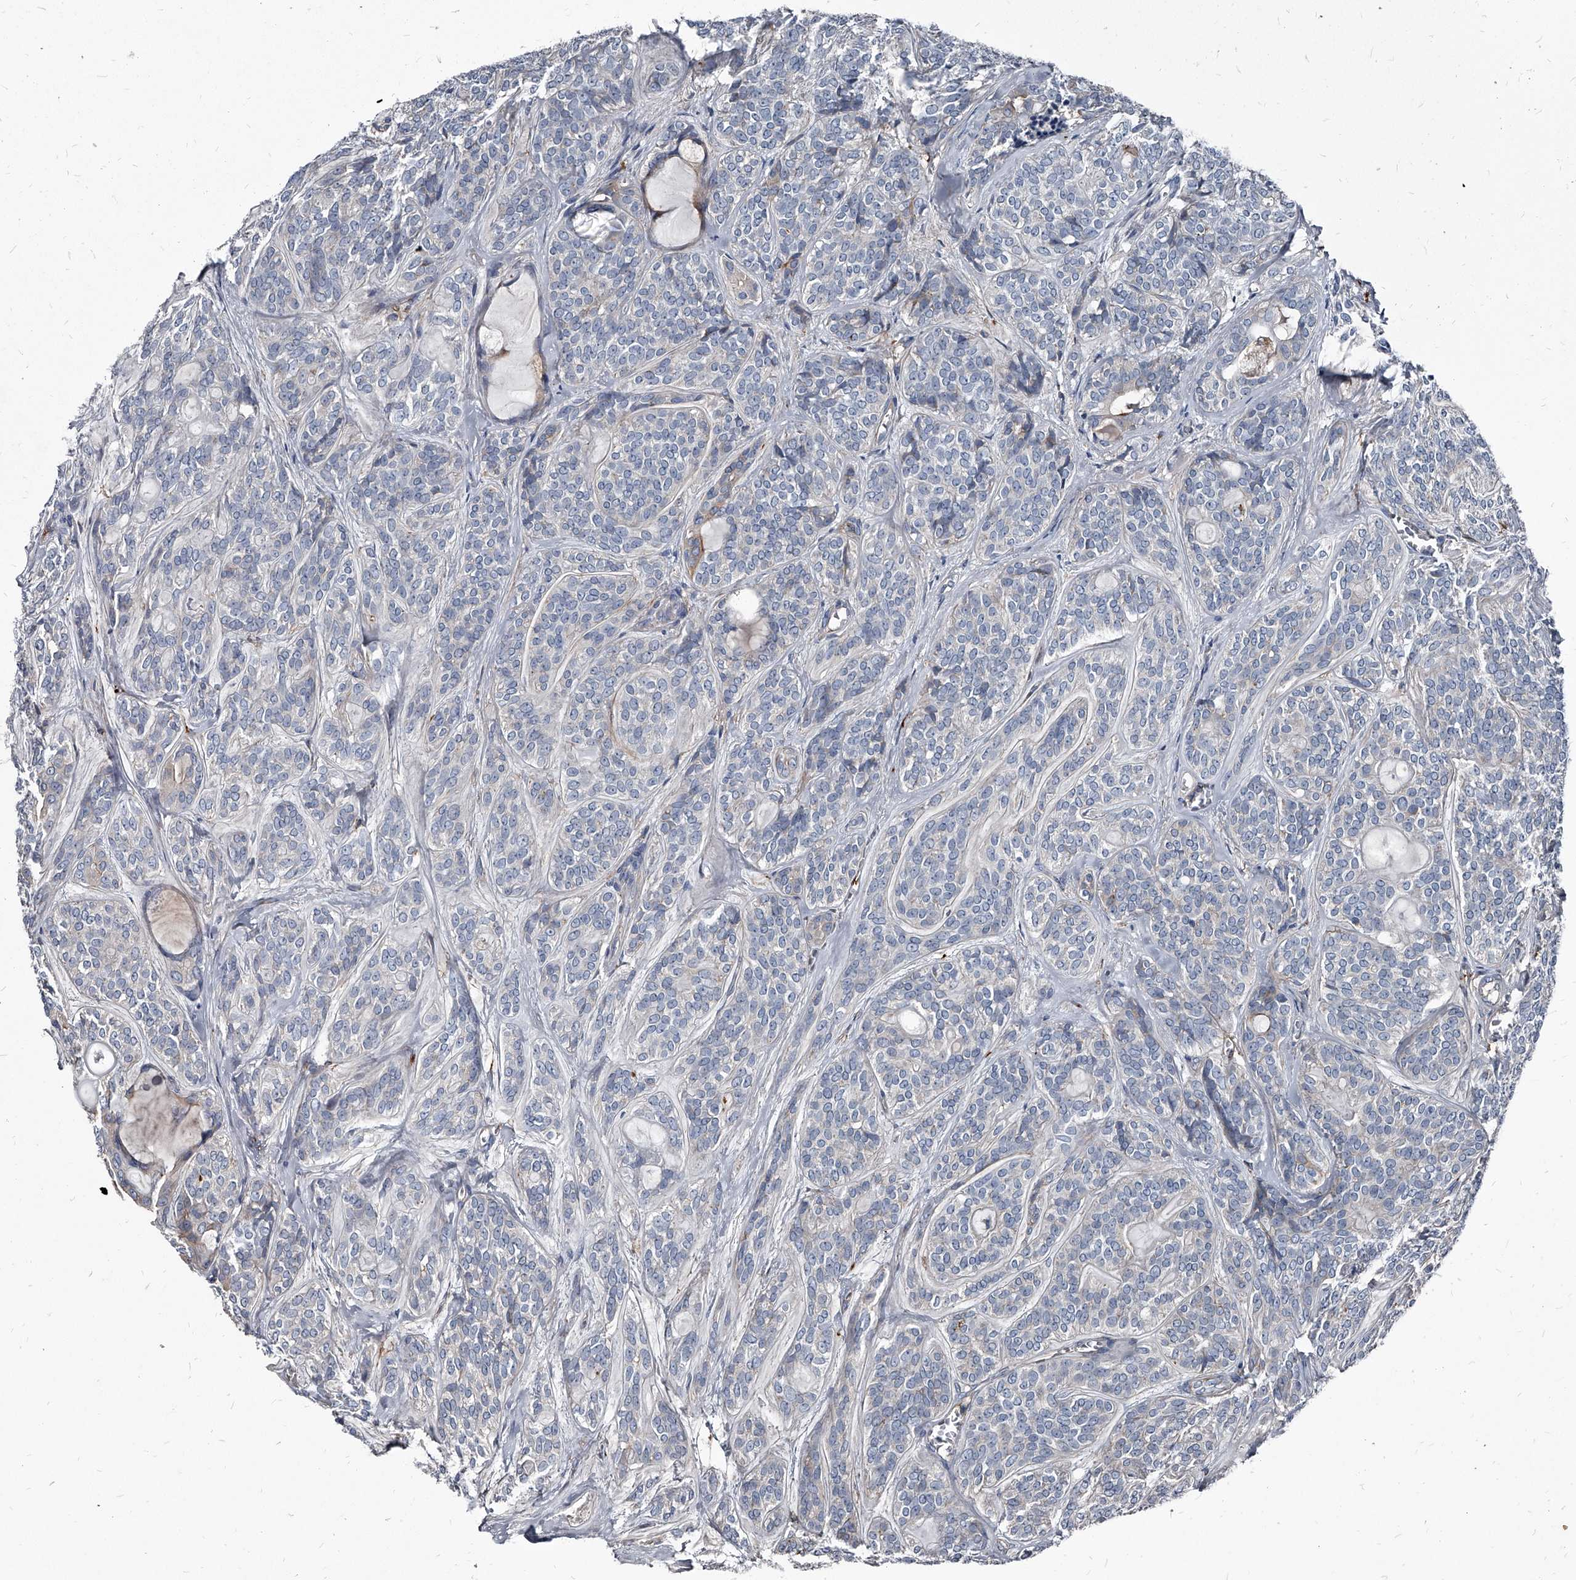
{"staining": {"intensity": "negative", "quantity": "none", "location": "none"}, "tissue": "head and neck cancer", "cell_type": "Tumor cells", "image_type": "cancer", "snomed": [{"axis": "morphology", "description": "Adenocarcinoma, NOS"}, {"axis": "topography", "description": "Head-Neck"}], "caption": "IHC of human head and neck adenocarcinoma exhibits no staining in tumor cells.", "gene": "PGLYRP3", "patient": {"sex": "male", "age": 66}}